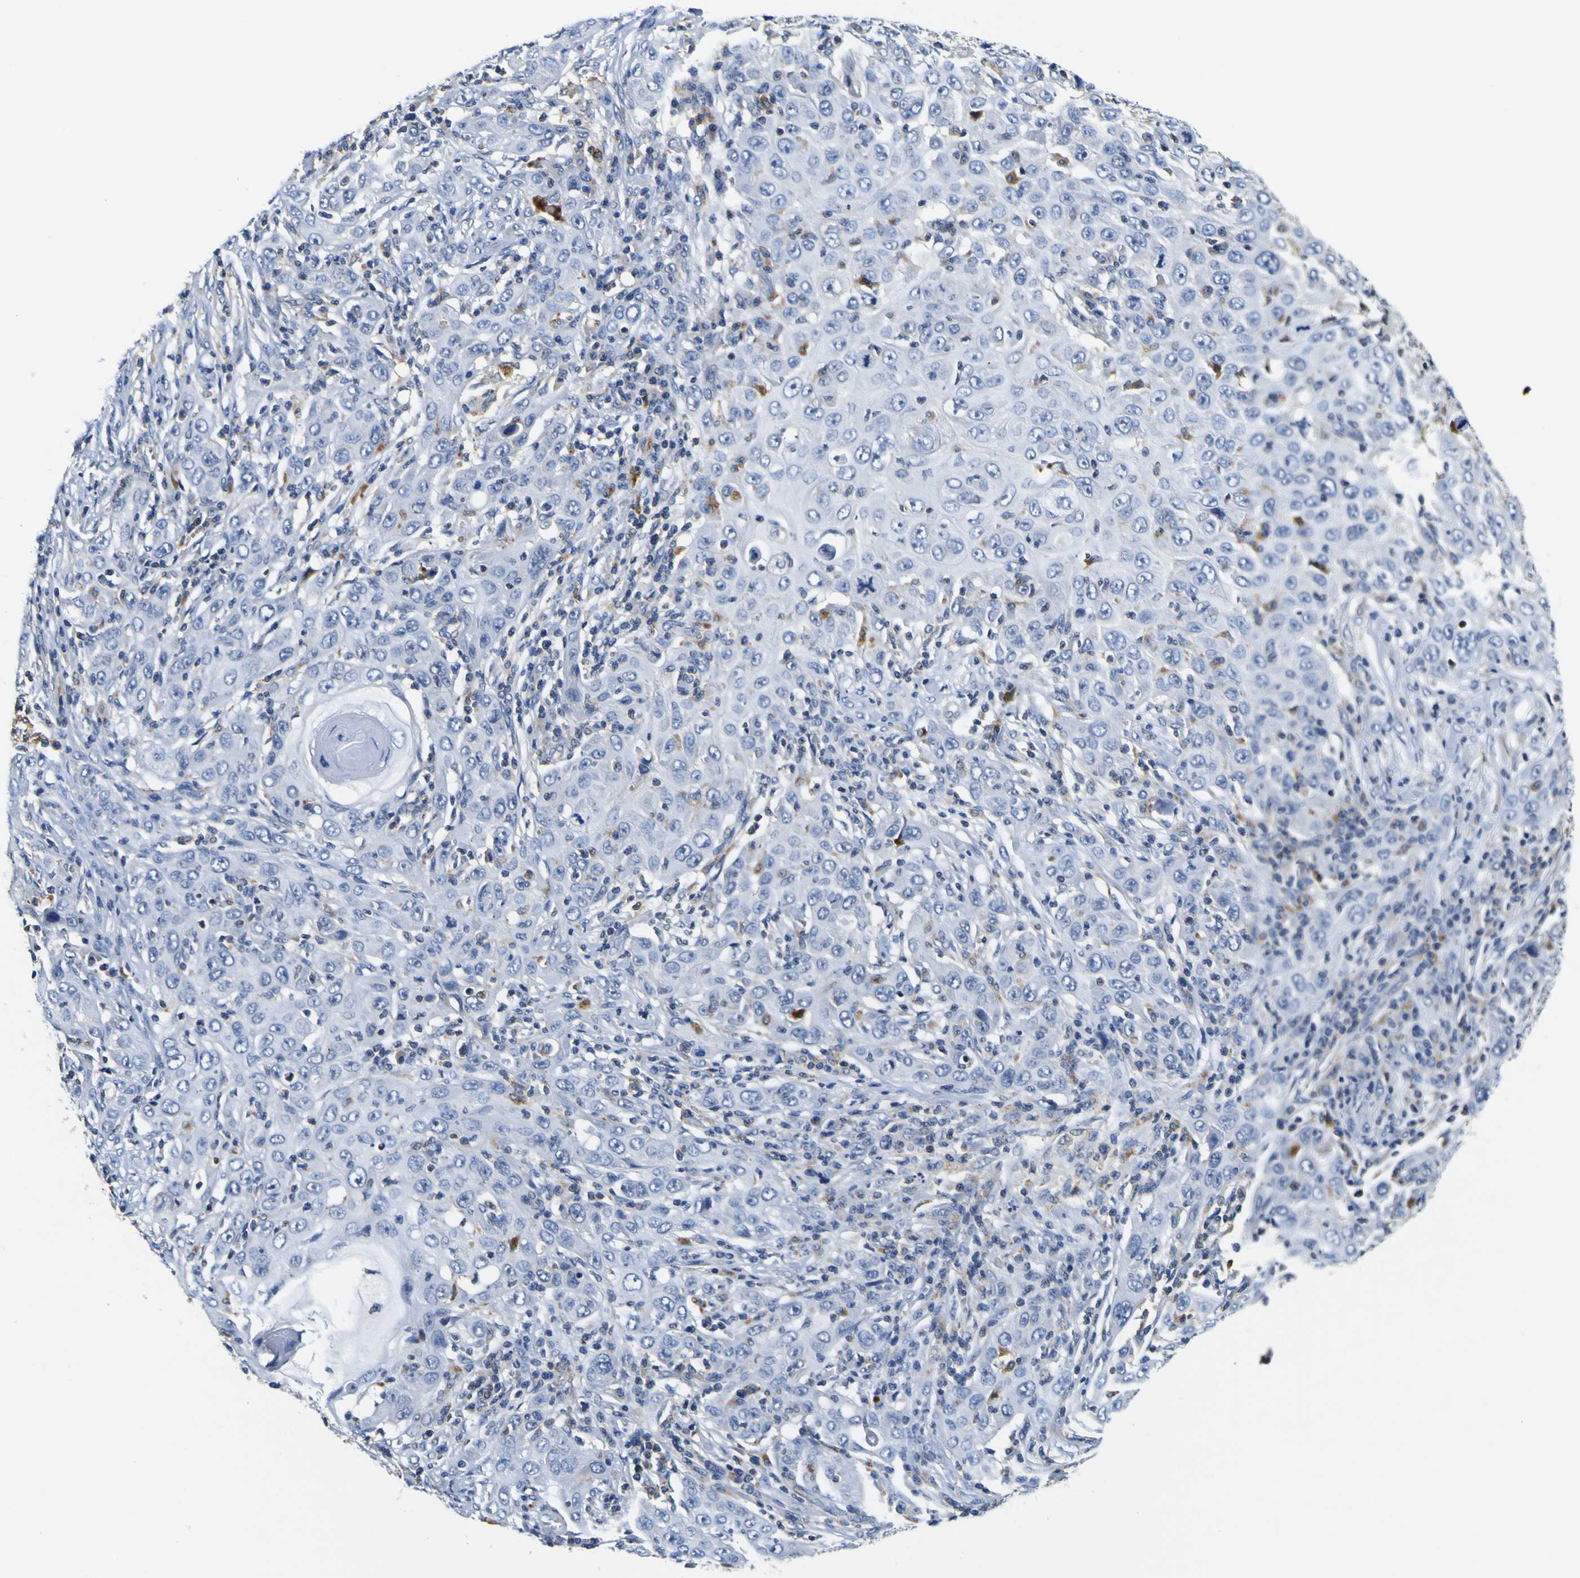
{"staining": {"intensity": "moderate", "quantity": "<25%", "location": "cytoplasmic/membranous"}, "tissue": "skin cancer", "cell_type": "Tumor cells", "image_type": "cancer", "snomed": [{"axis": "morphology", "description": "Squamous cell carcinoma, NOS"}, {"axis": "topography", "description": "Skin"}], "caption": "Squamous cell carcinoma (skin) stained with immunohistochemistry (IHC) demonstrates moderate cytoplasmic/membranous staining in about <25% of tumor cells.", "gene": "TNIK", "patient": {"sex": "female", "age": 88}}